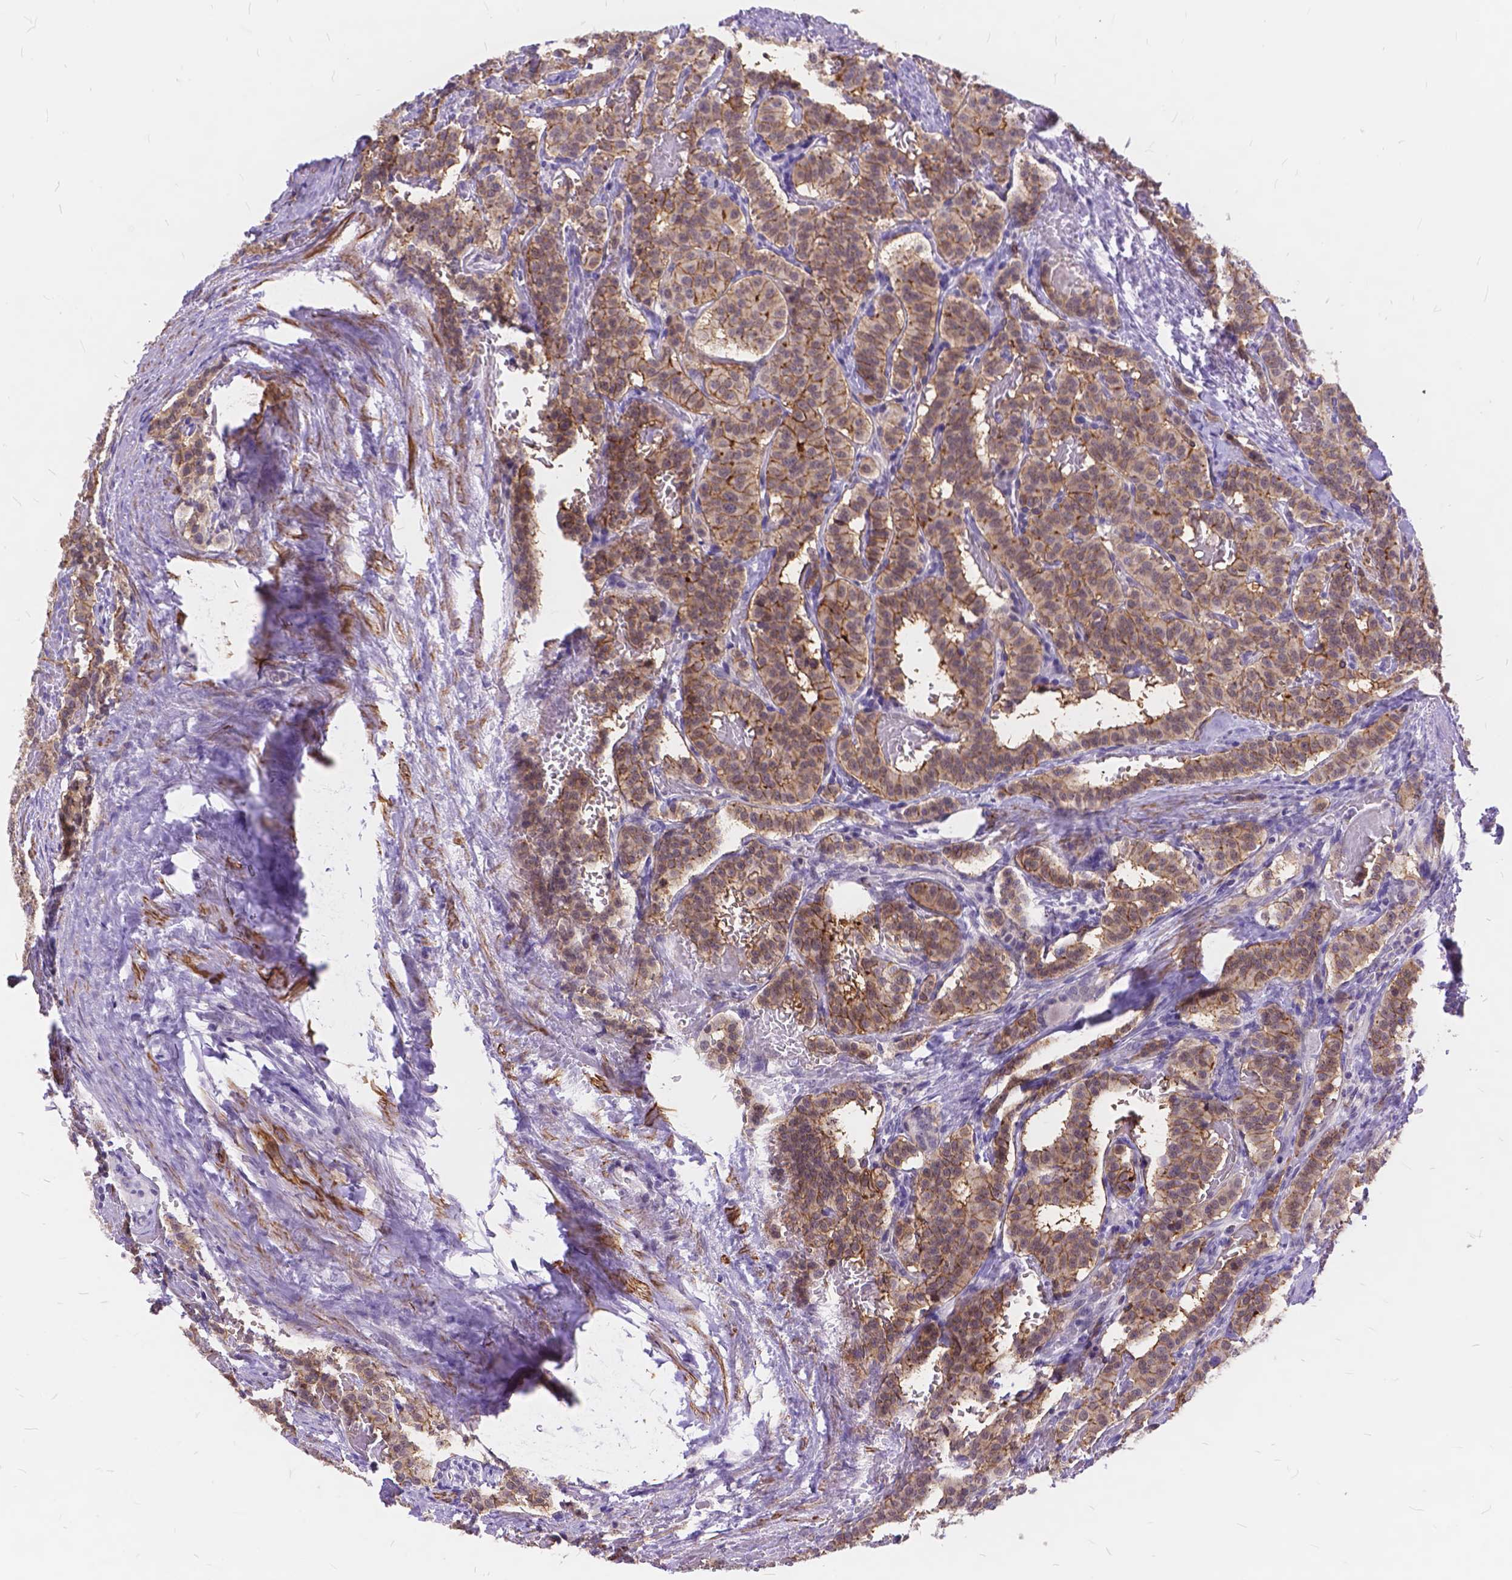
{"staining": {"intensity": "strong", "quantity": "<25%", "location": "cytoplasmic/membranous"}, "tissue": "carcinoid", "cell_type": "Tumor cells", "image_type": "cancer", "snomed": [{"axis": "morphology", "description": "Carcinoid, malignant, NOS"}, {"axis": "topography", "description": "Lung"}], "caption": "Immunohistochemical staining of carcinoid reveals strong cytoplasmic/membranous protein positivity in approximately <25% of tumor cells.", "gene": "MAN2C1", "patient": {"sex": "female", "age": 46}}